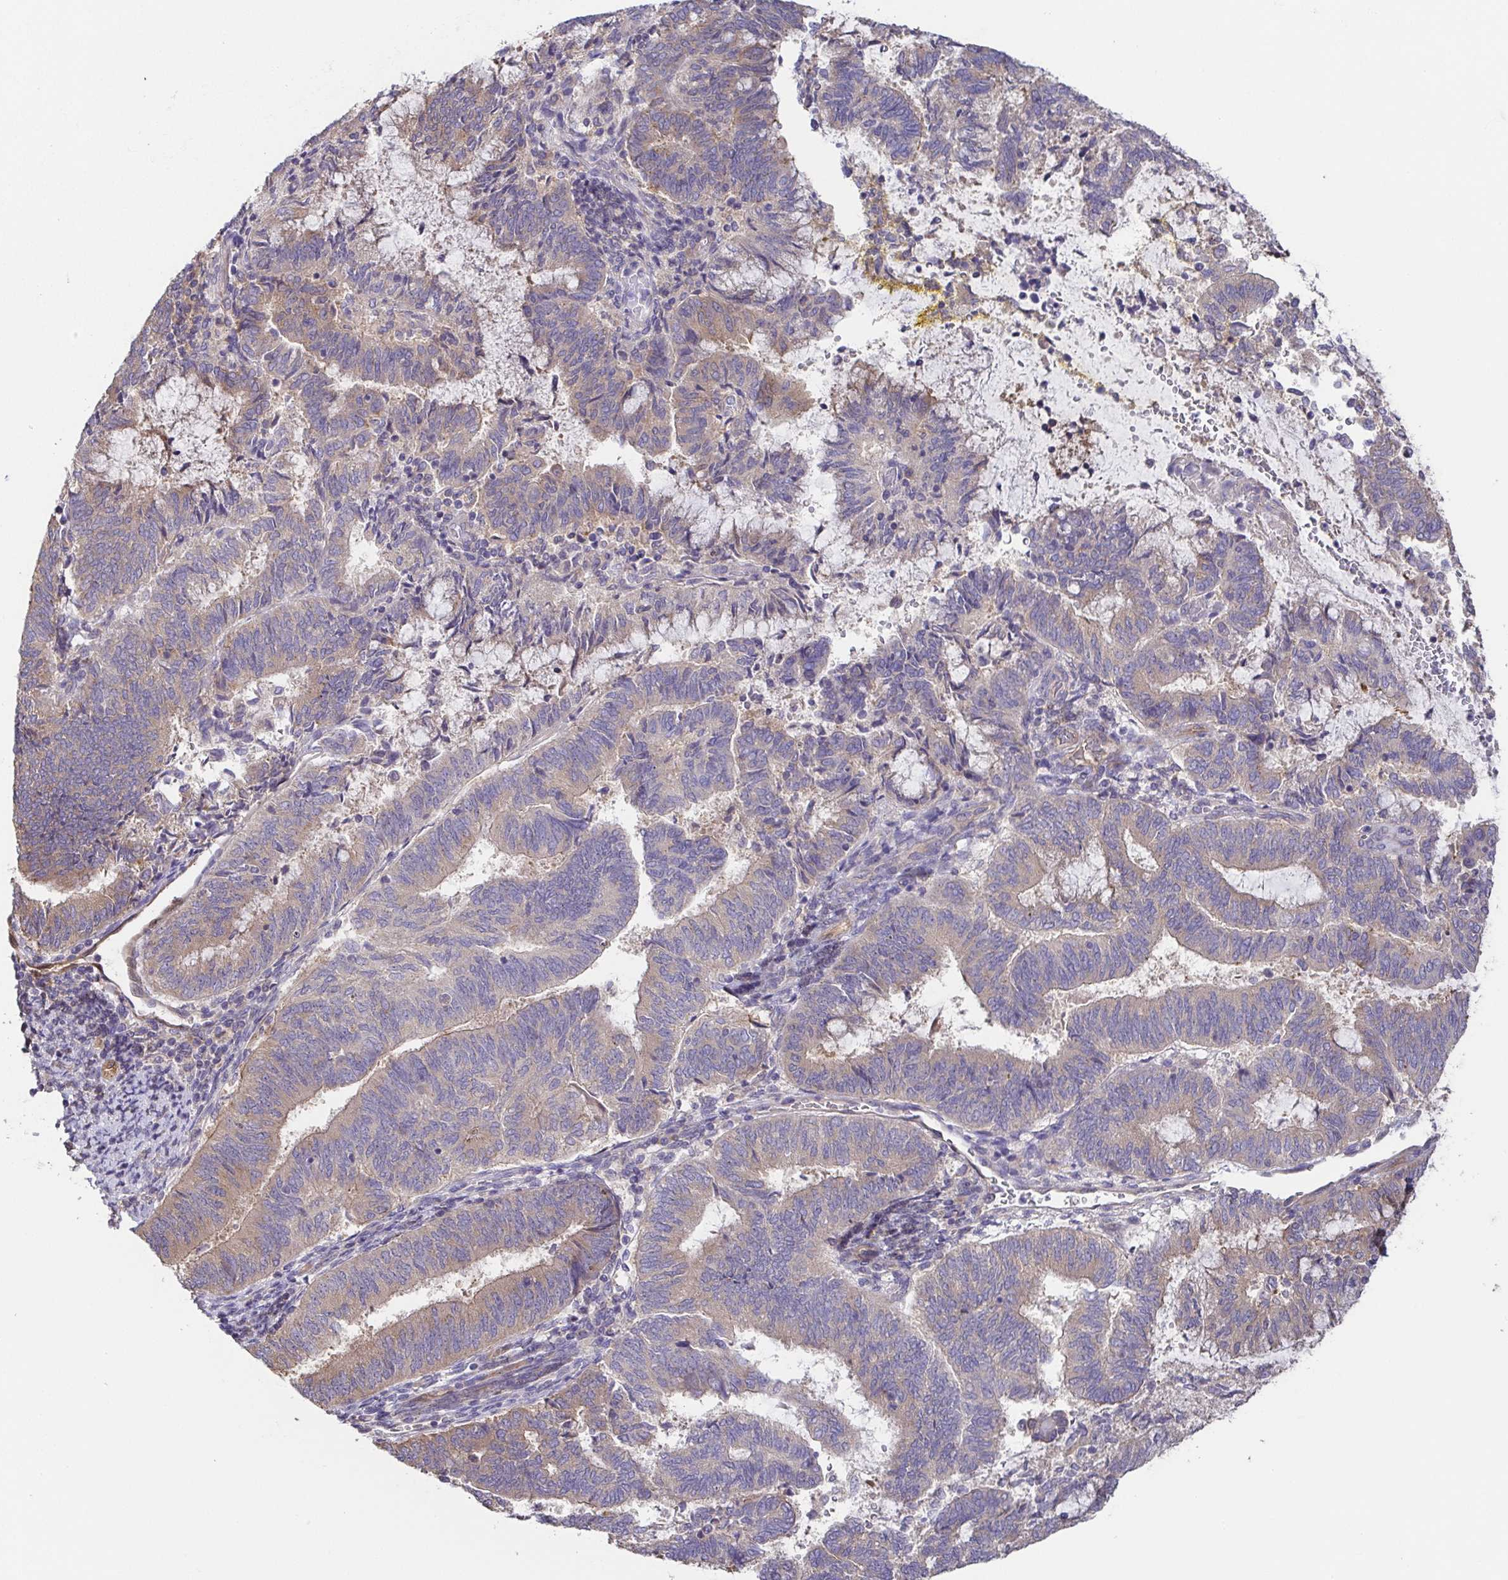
{"staining": {"intensity": "weak", "quantity": "25%-75%", "location": "cytoplasmic/membranous"}, "tissue": "endometrial cancer", "cell_type": "Tumor cells", "image_type": "cancer", "snomed": [{"axis": "morphology", "description": "Adenocarcinoma, NOS"}, {"axis": "topography", "description": "Endometrium"}], "caption": "Protein expression analysis of human adenocarcinoma (endometrial) reveals weak cytoplasmic/membranous positivity in approximately 25%-75% of tumor cells.", "gene": "EIF3D", "patient": {"sex": "female", "age": 65}}